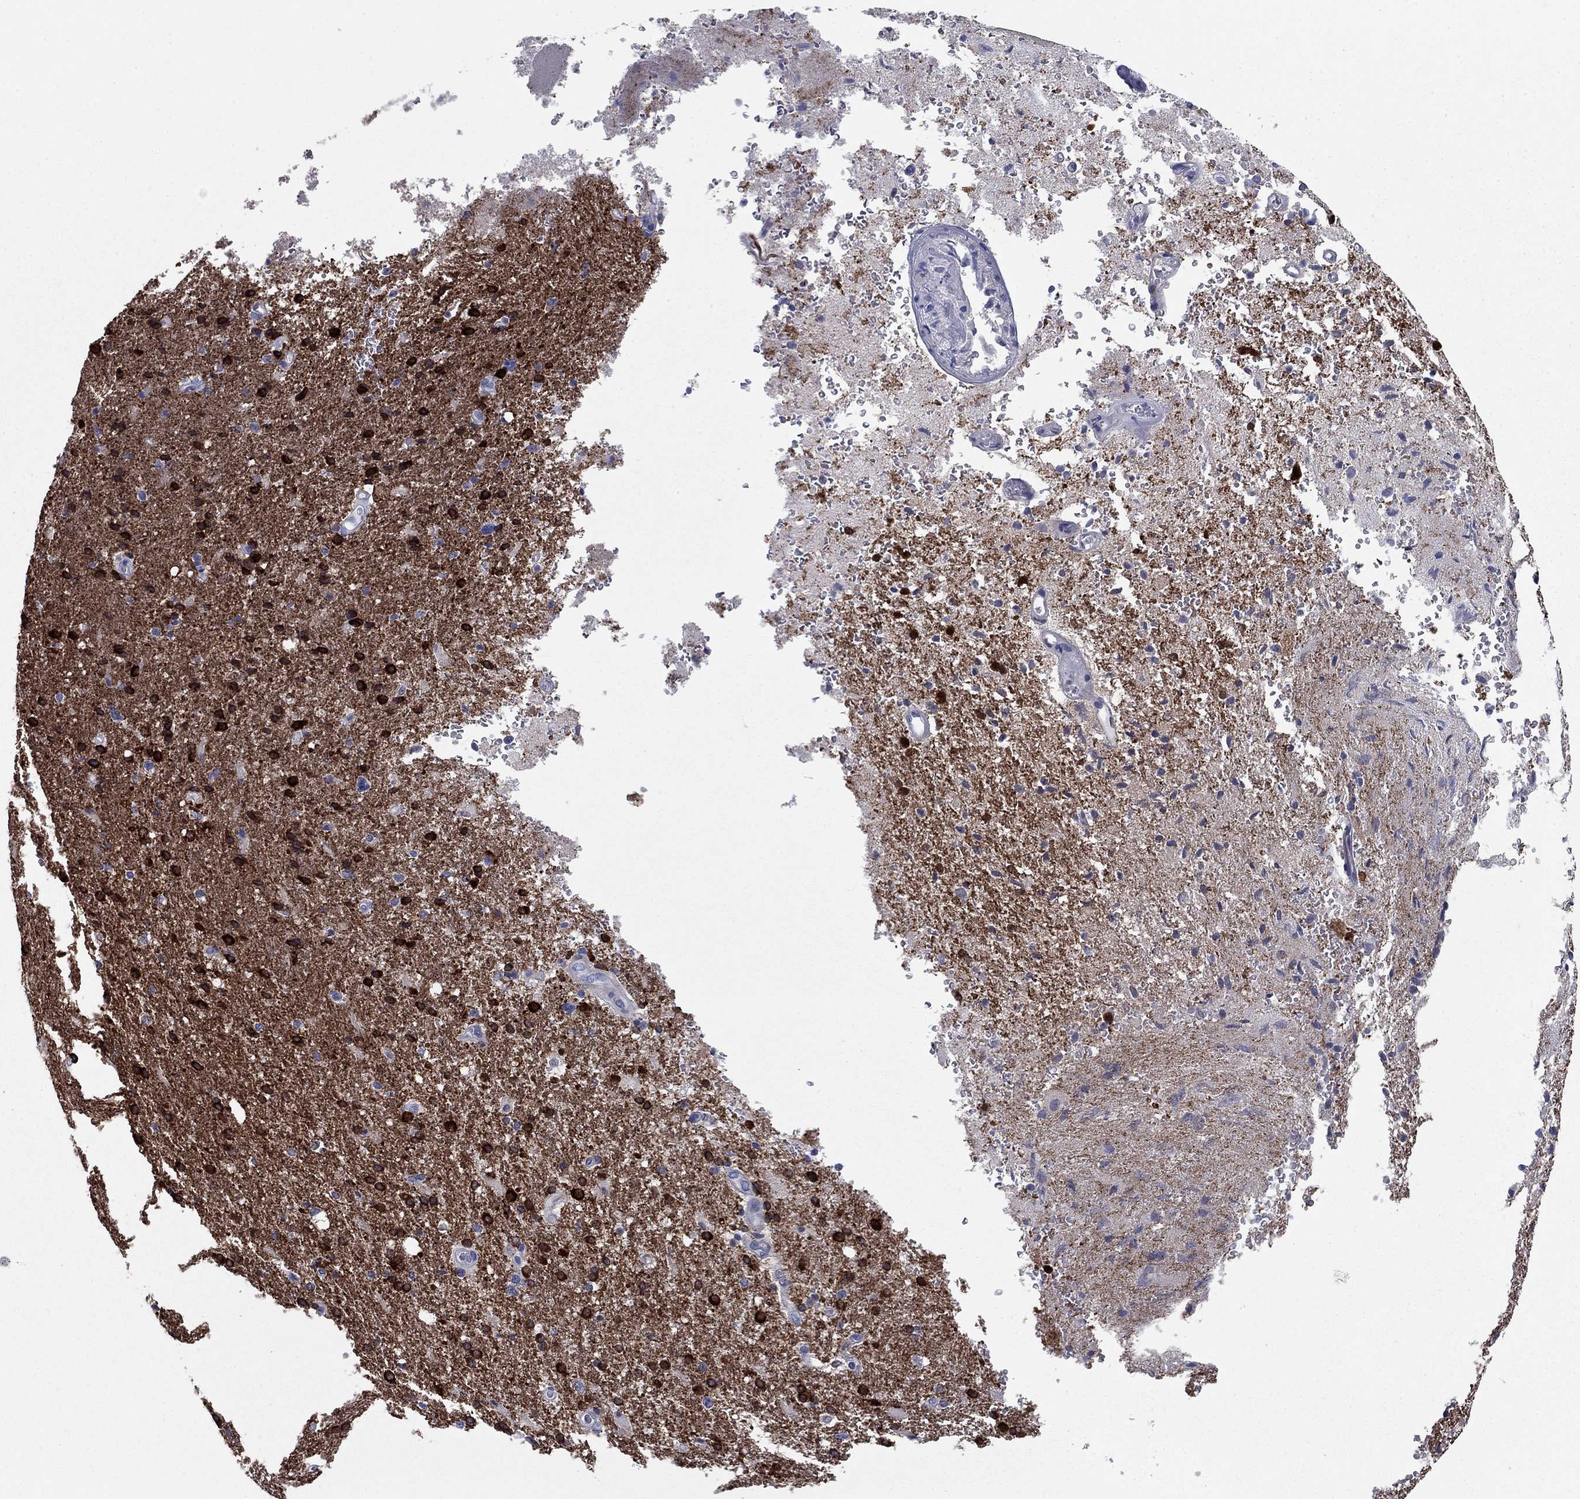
{"staining": {"intensity": "negative", "quantity": "none", "location": "none"}, "tissue": "cerebral cortex", "cell_type": "Endothelial cells", "image_type": "normal", "snomed": [{"axis": "morphology", "description": "Normal tissue, NOS"}, {"axis": "morphology", "description": "Glioma, malignant, High grade"}, {"axis": "topography", "description": "Cerebral cortex"}], "caption": "This is an IHC histopathology image of unremarkable human cerebral cortex. There is no positivity in endothelial cells.", "gene": "STMN1", "patient": {"sex": "male", "age": 77}}